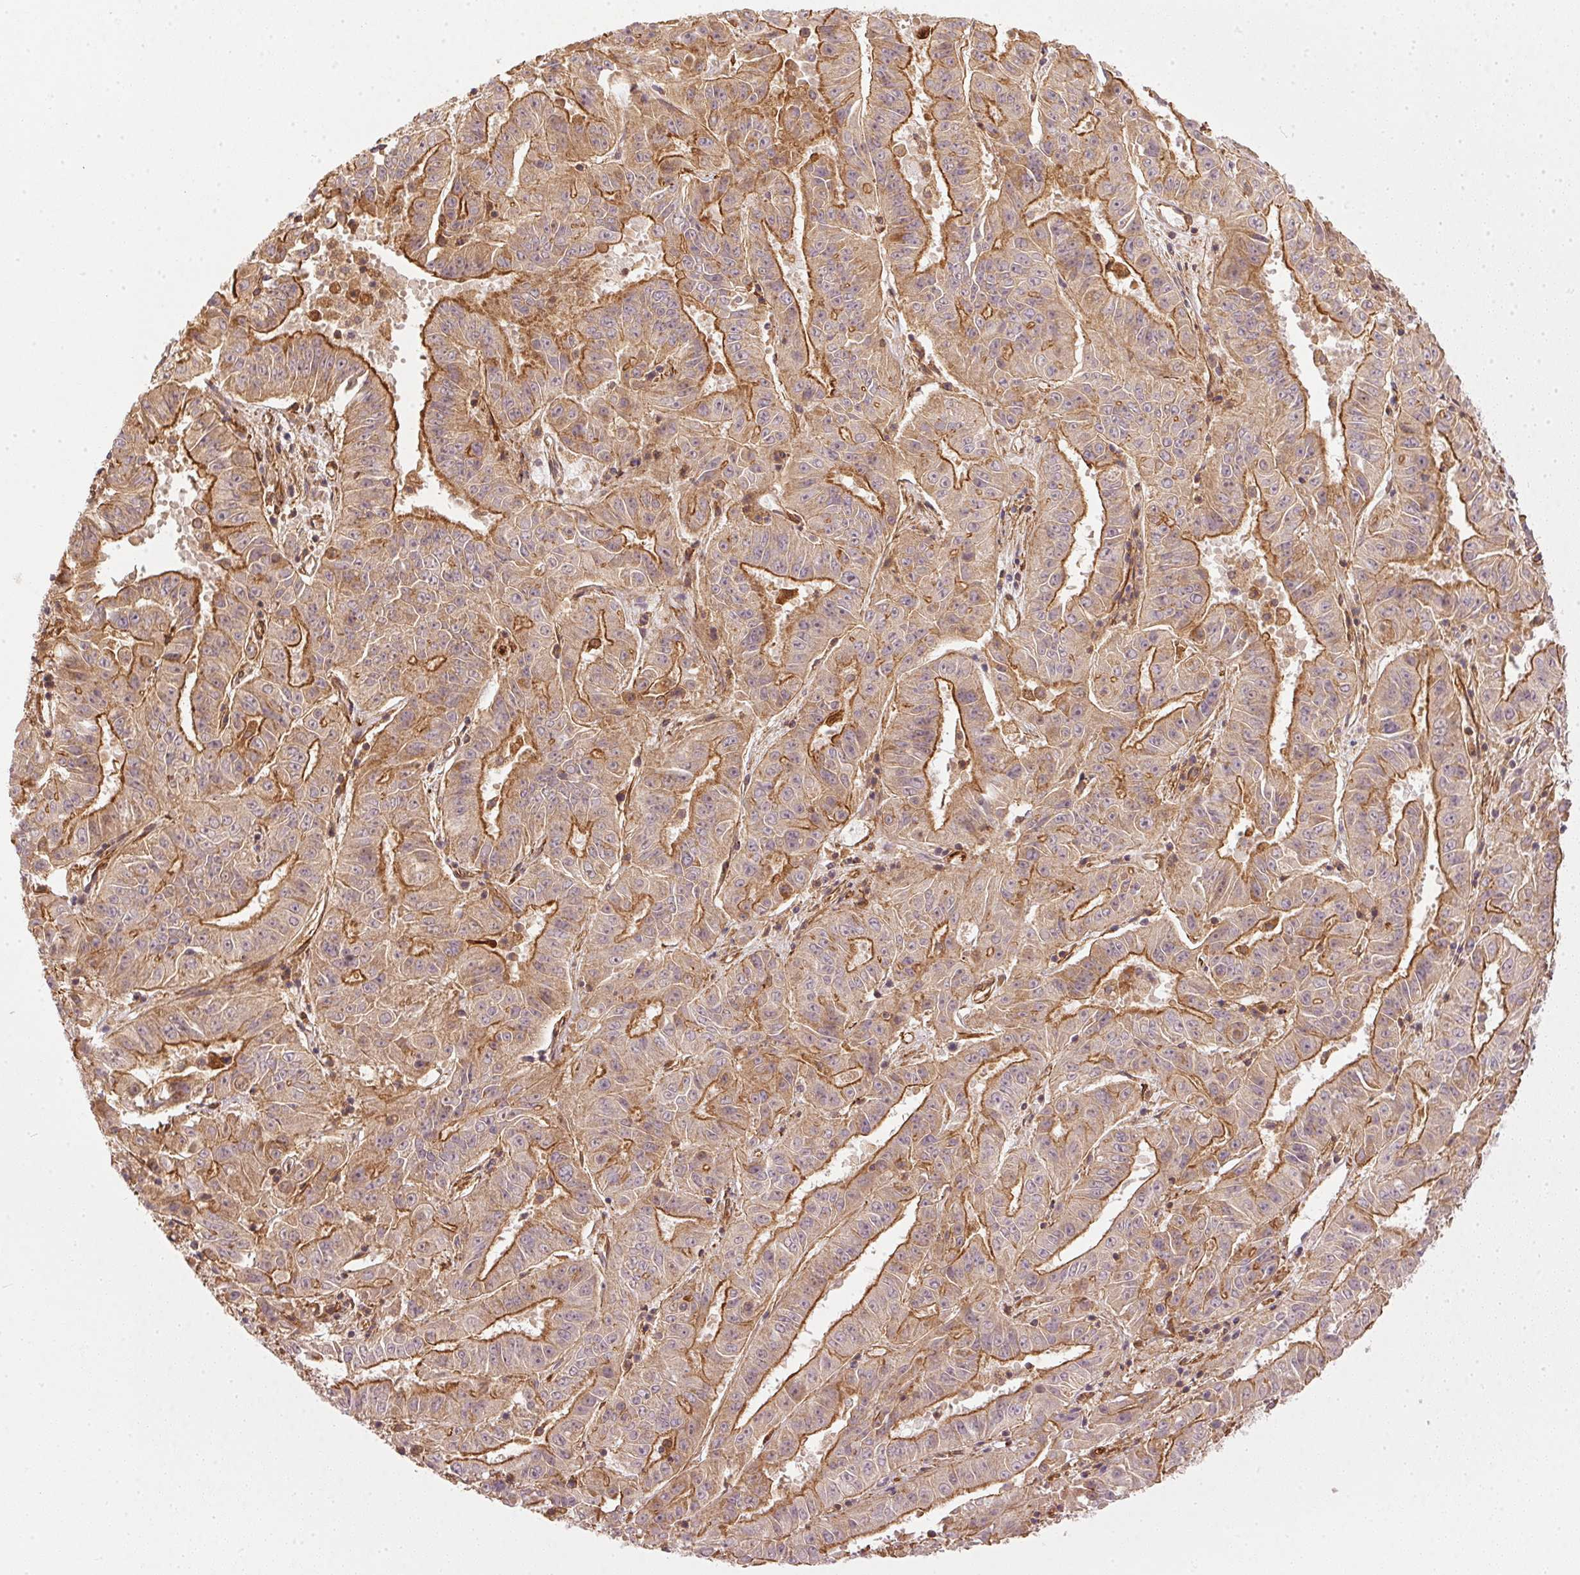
{"staining": {"intensity": "moderate", "quantity": ">75%", "location": "cytoplasmic/membranous"}, "tissue": "pancreatic cancer", "cell_type": "Tumor cells", "image_type": "cancer", "snomed": [{"axis": "morphology", "description": "Adenocarcinoma, NOS"}, {"axis": "topography", "description": "Pancreas"}], "caption": "Protein staining by immunohistochemistry displays moderate cytoplasmic/membranous staining in approximately >75% of tumor cells in pancreatic cancer.", "gene": "NADK2", "patient": {"sex": "male", "age": 63}}